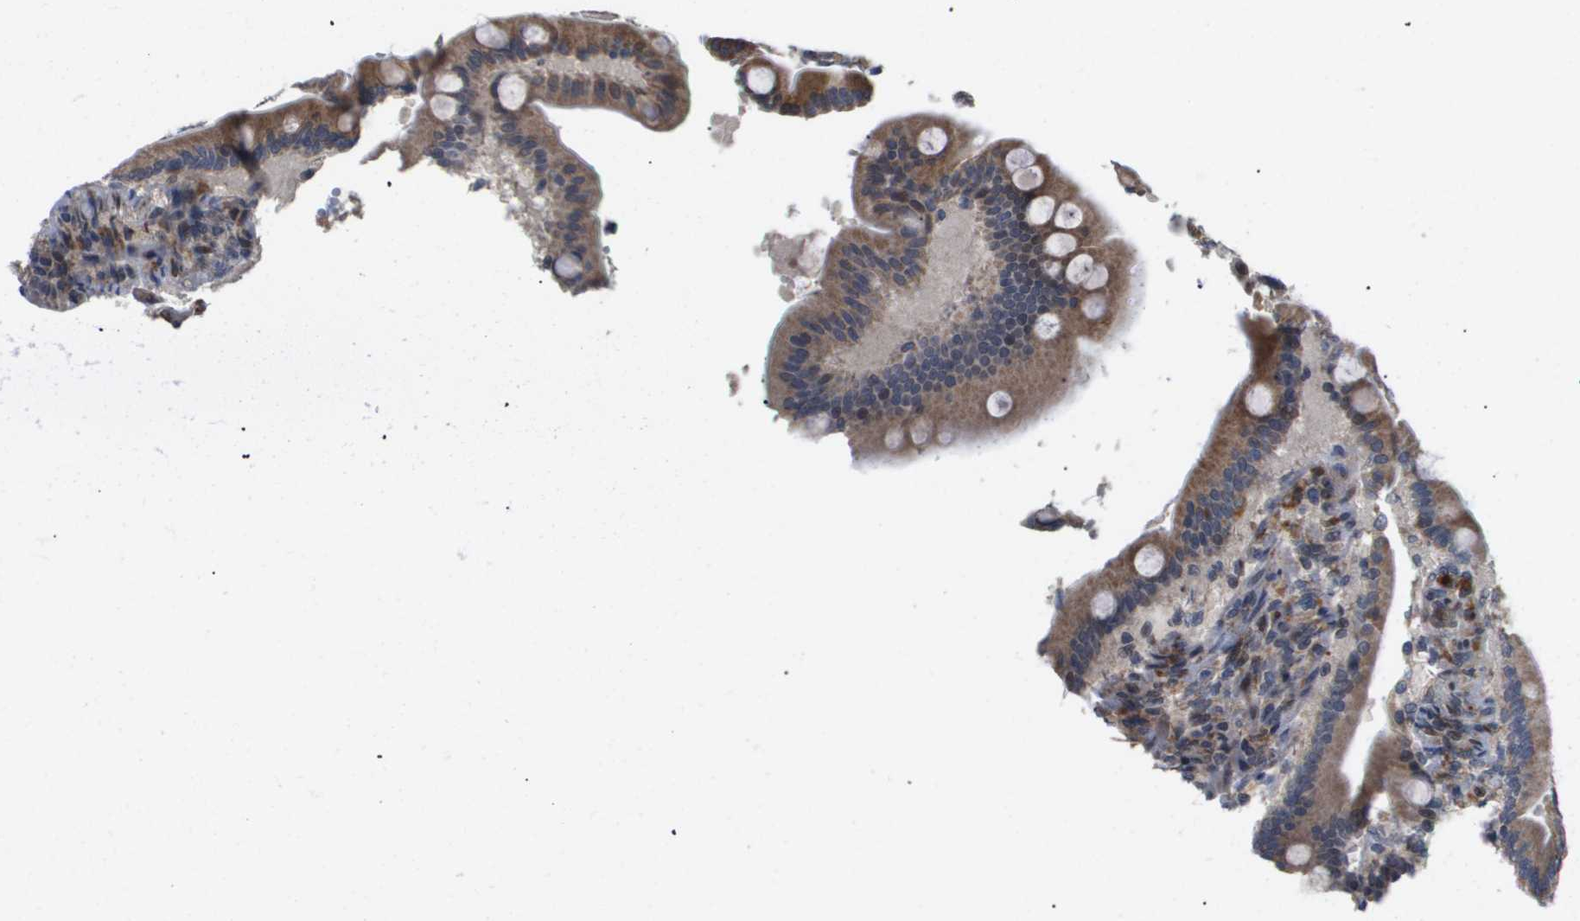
{"staining": {"intensity": "moderate", "quantity": ">75%", "location": "cytoplasmic/membranous"}, "tissue": "duodenum", "cell_type": "Glandular cells", "image_type": "normal", "snomed": [{"axis": "morphology", "description": "Normal tissue, NOS"}, {"axis": "topography", "description": "Duodenum"}], "caption": "Duodenum stained with IHC demonstrates moderate cytoplasmic/membranous staining in approximately >75% of glandular cells. The staining is performed using DAB (3,3'-diaminobenzidine) brown chromogen to label protein expression. The nuclei are counter-stained blue using hematoxylin.", "gene": "PDGFB", "patient": {"sex": "male", "age": 54}}